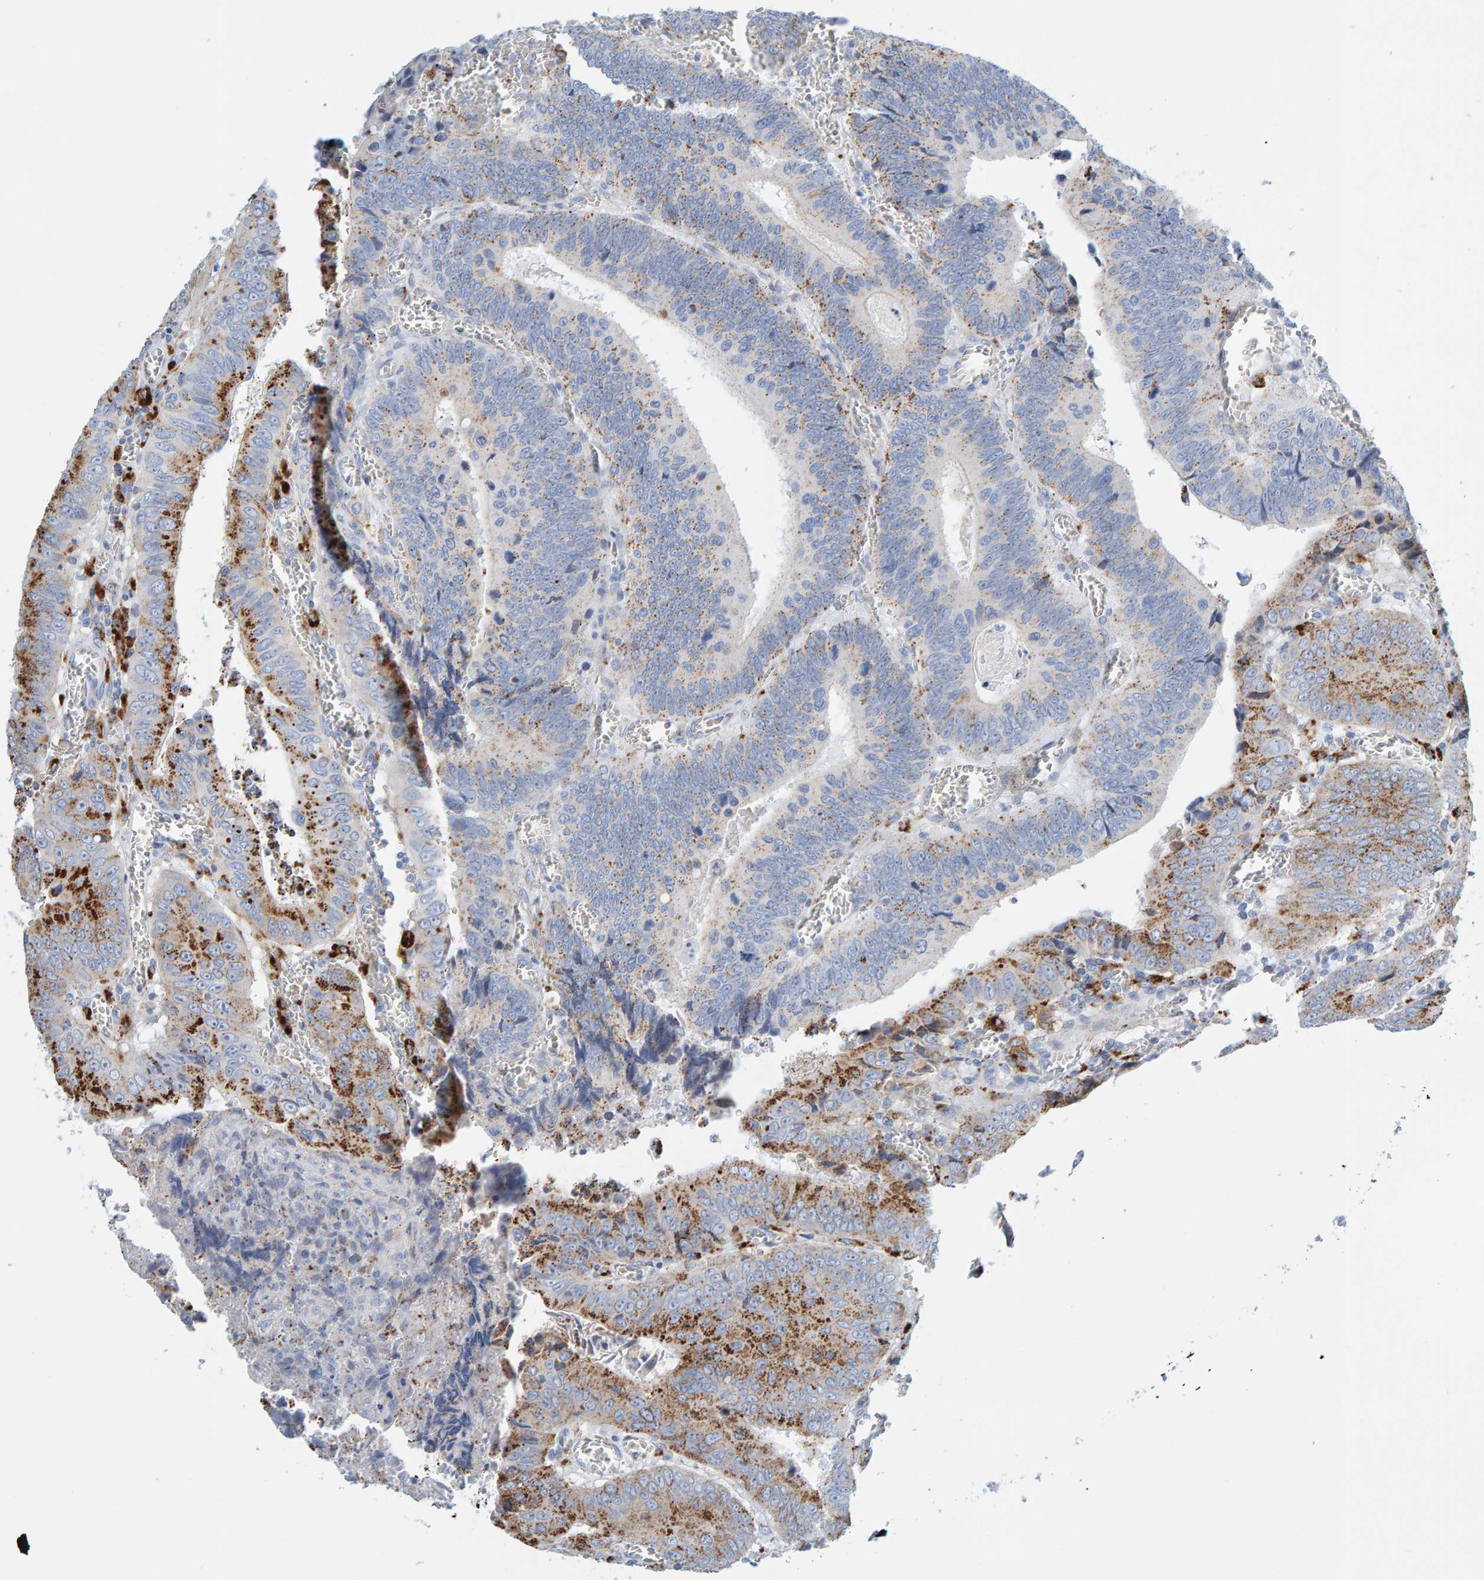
{"staining": {"intensity": "moderate", "quantity": "<25%", "location": "cytoplasmic/membranous"}, "tissue": "colorectal cancer", "cell_type": "Tumor cells", "image_type": "cancer", "snomed": [{"axis": "morphology", "description": "Inflammation, NOS"}, {"axis": "morphology", "description": "Adenocarcinoma, NOS"}, {"axis": "topography", "description": "Colon"}], "caption": "Protein analysis of colorectal adenocarcinoma tissue shows moderate cytoplasmic/membranous expression in approximately <25% of tumor cells. (Brightfield microscopy of DAB IHC at high magnification).", "gene": "BIN3", "patient": {"sex": "male", "age": 72}}